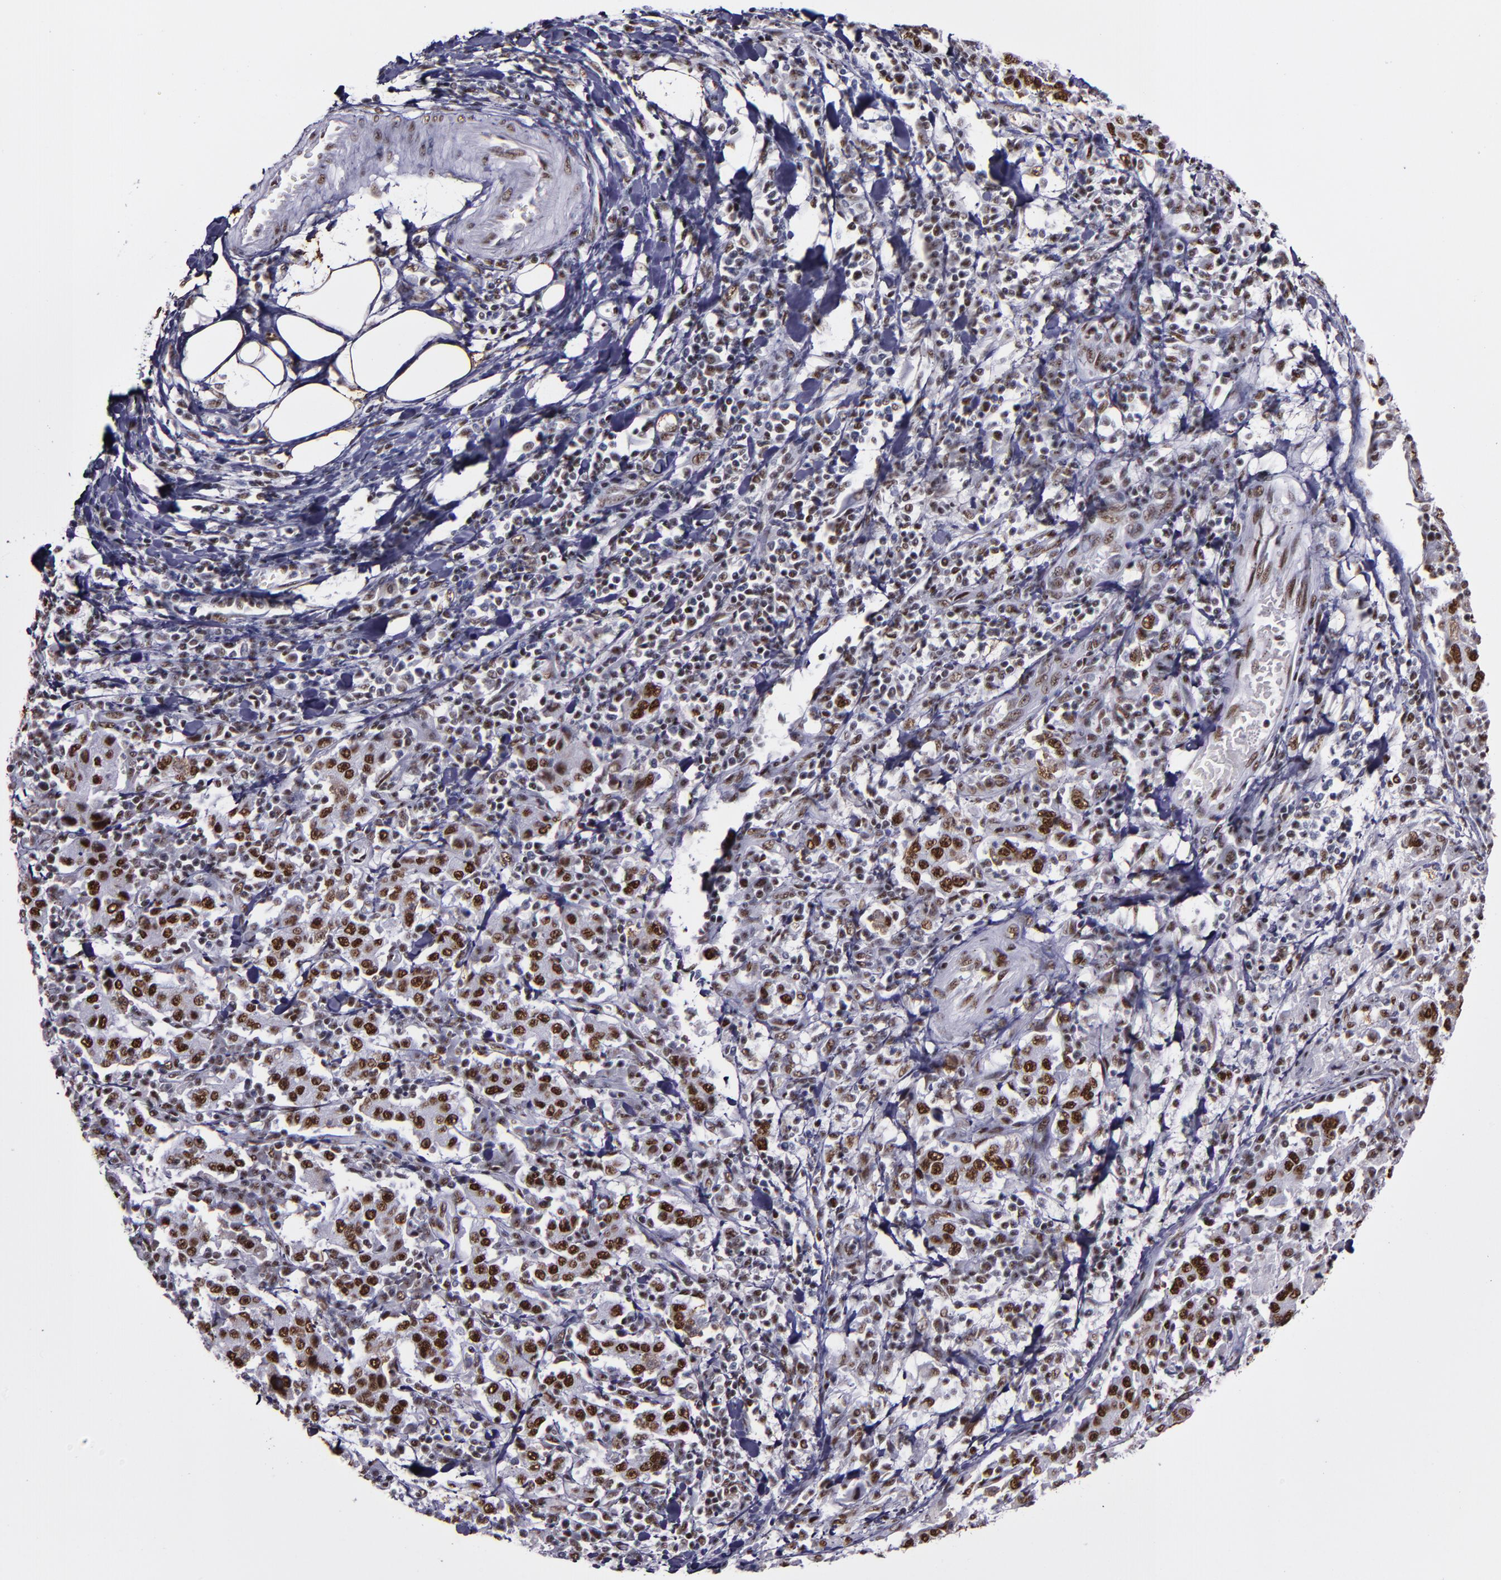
{"staining": {"intensity": "strong", "quantity": ">75%", "location": "nuclear"}, "tissue": "stomach cancer", "cell_type": "Tumor cells", "image_type": "cancer", "snomed": [{"axis": "morphology", "description": "Normal tissue, NOS"}, {"axis": "morphology", "description": "Adenocarcinoma, NOS"}, {"axis": "topography", "description": "Stomach, upper"}, {"axis": "topography", "description": "Stomach"}], "caption": "Strong nuclear staining is present in about >75% of tumor cells in stomach adenocarcinoma. (Brightfield microscopy of DAB IHC at high magnification).", "gene": "PPP4R3A", "patient": {"sex": "male", "age": 59}}